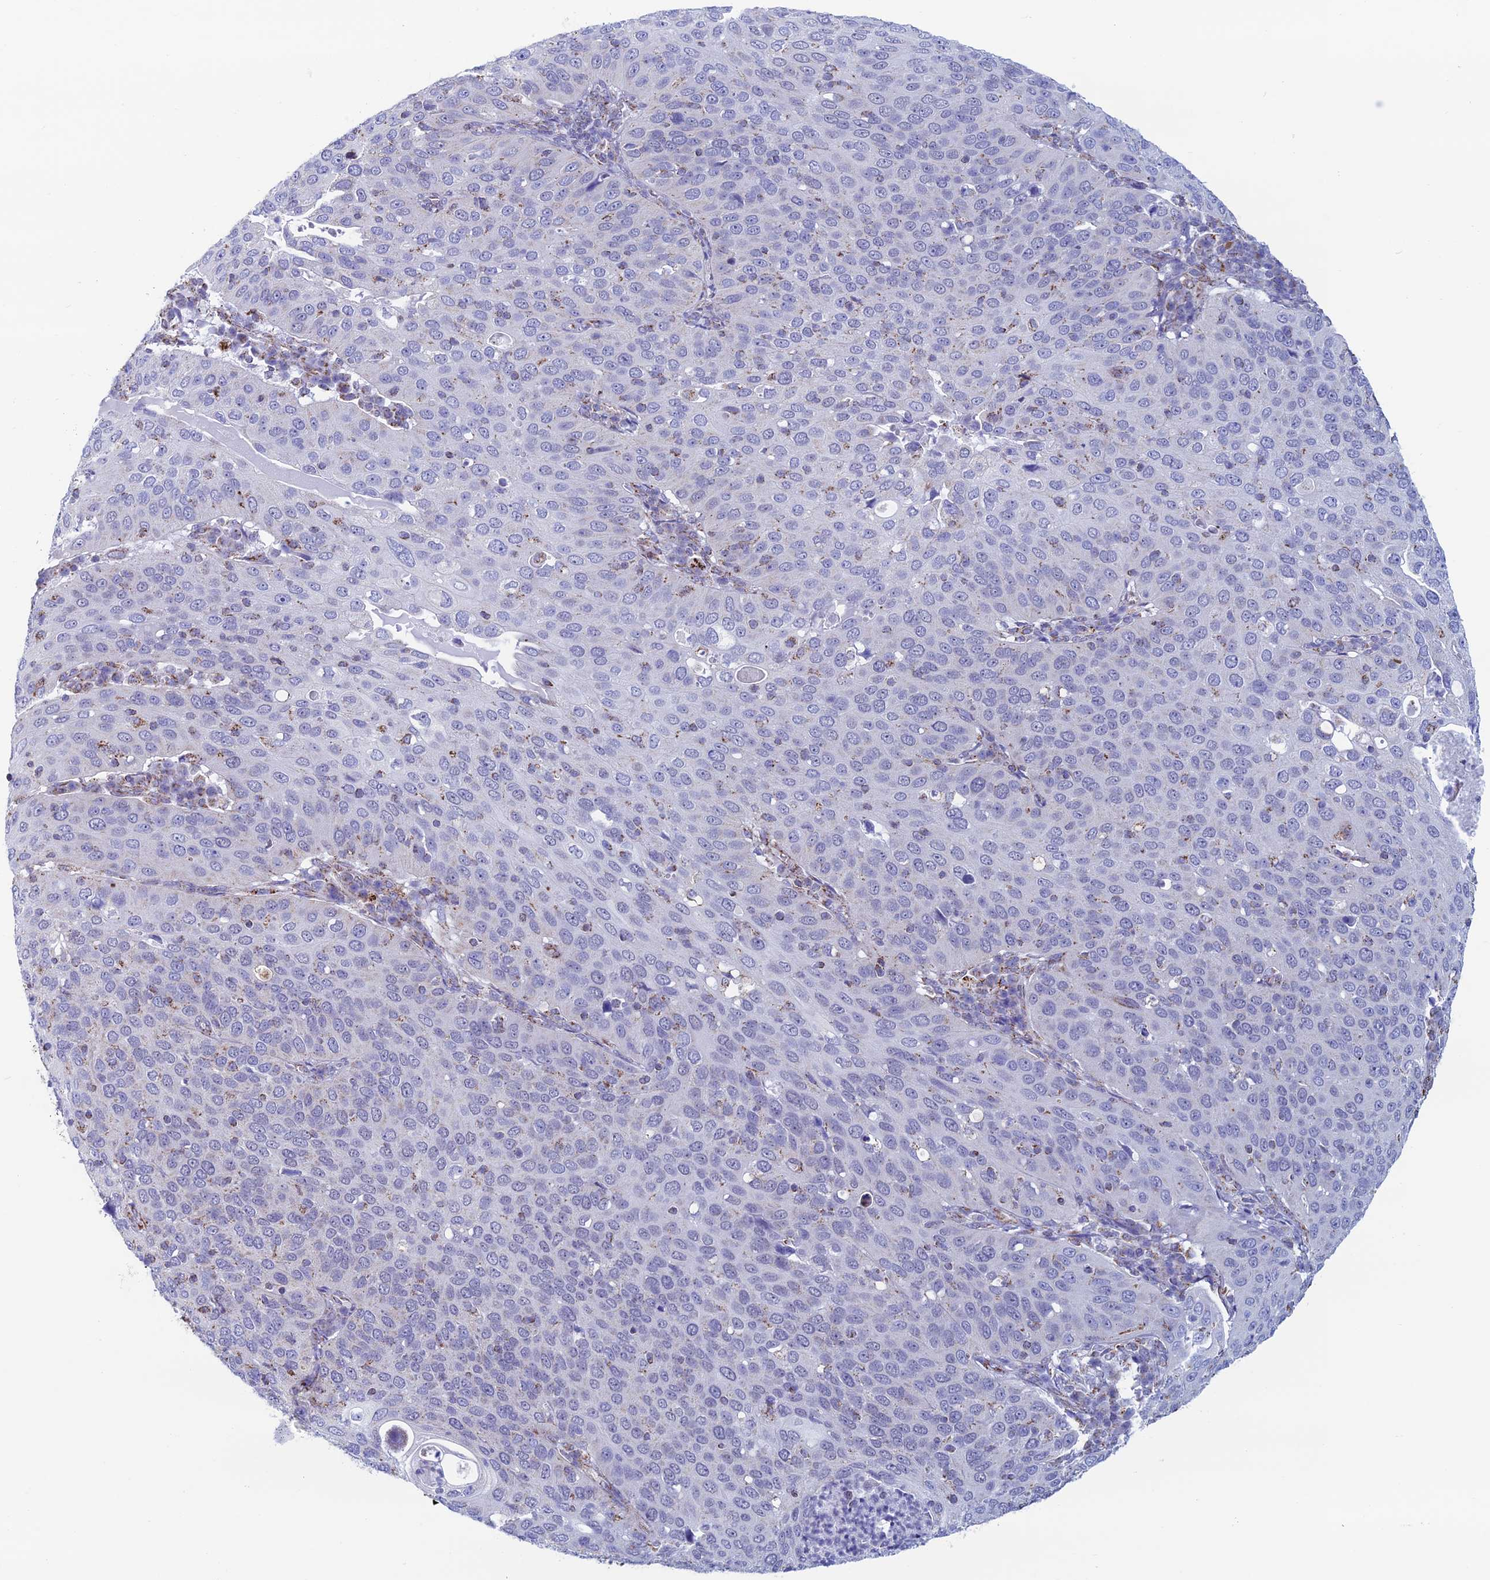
{"staining": {"intensity": "negative", "quantity": "none", "location": "none"}, "tissue": "cervical cancer", "cell_type": "Tumor cells", "image_type": "cancer", "snomed": [{"axis": "morphology", "description": "Squamous cell carcinoma, NOS"}, {"axis": "topography", "description": "Cervix"}], "caption": "IHC of cervical squamous cell carcinoma reveals no staining in tumor cells.", "gene": "ZNG1B", "patient": {"sex": "female", "age": 36}}